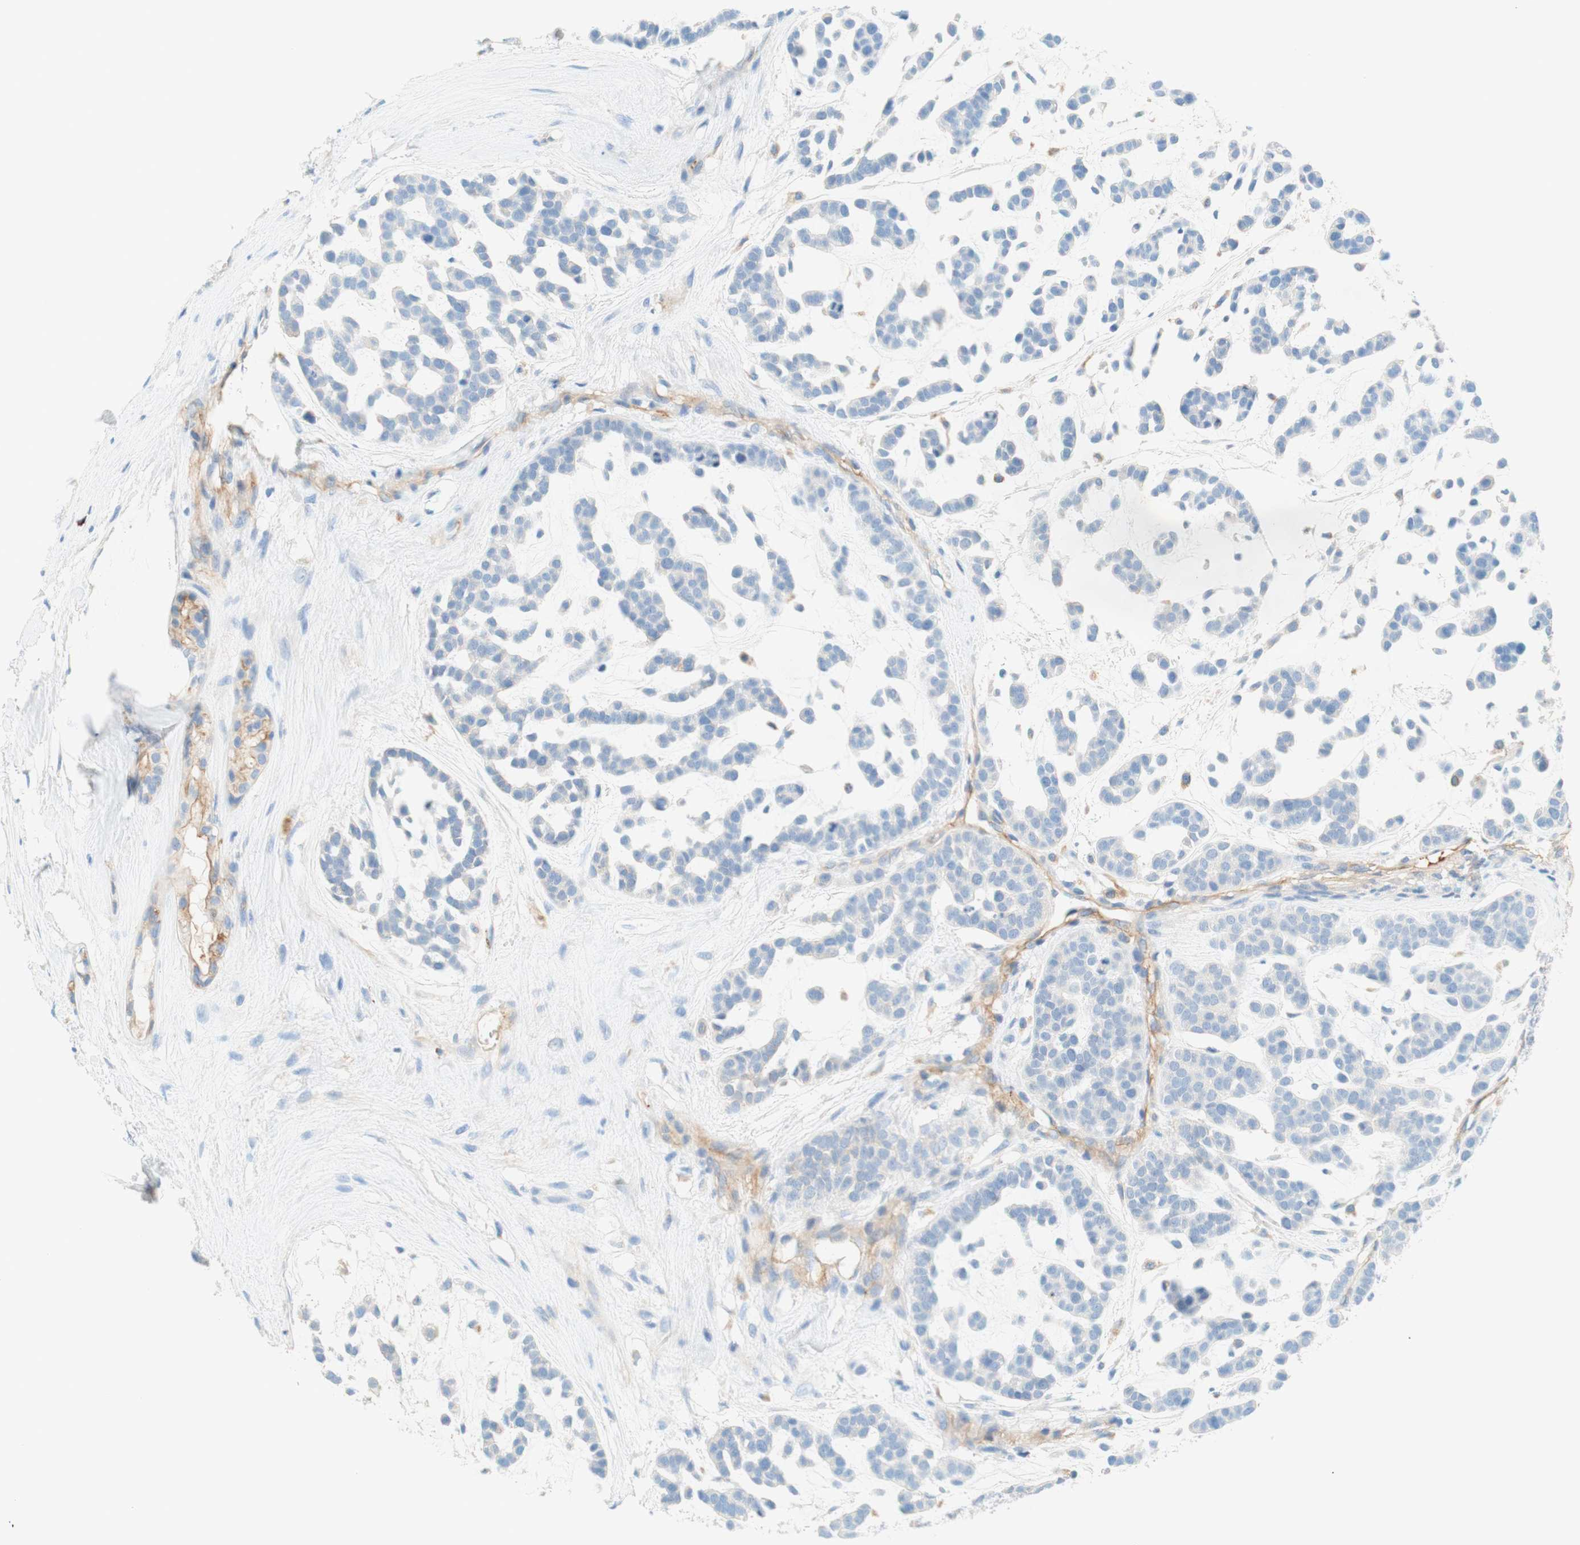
{"staining": {"intensity": "negative", "quantity": "none", "location": "none"}, "tissue": "head and neck cancer", "cell_type": "Tumor cells", "image_type": "cancer", "snomed": [{"axis": "morphology", "description": "Adenocarcinoma, NOS"}, {"axis": "morphology", "description": "Adenoma, NOS"}, {"axis": "topography", "description": "Head-Neck"}], "caption": "The immunohistochemistry (IHC) image has no significant positivity in tumor cells of adenocarcinoma (head and neck) tissue.", "gene": "STOM", "patient": {"sex": "female", "age": 55}}